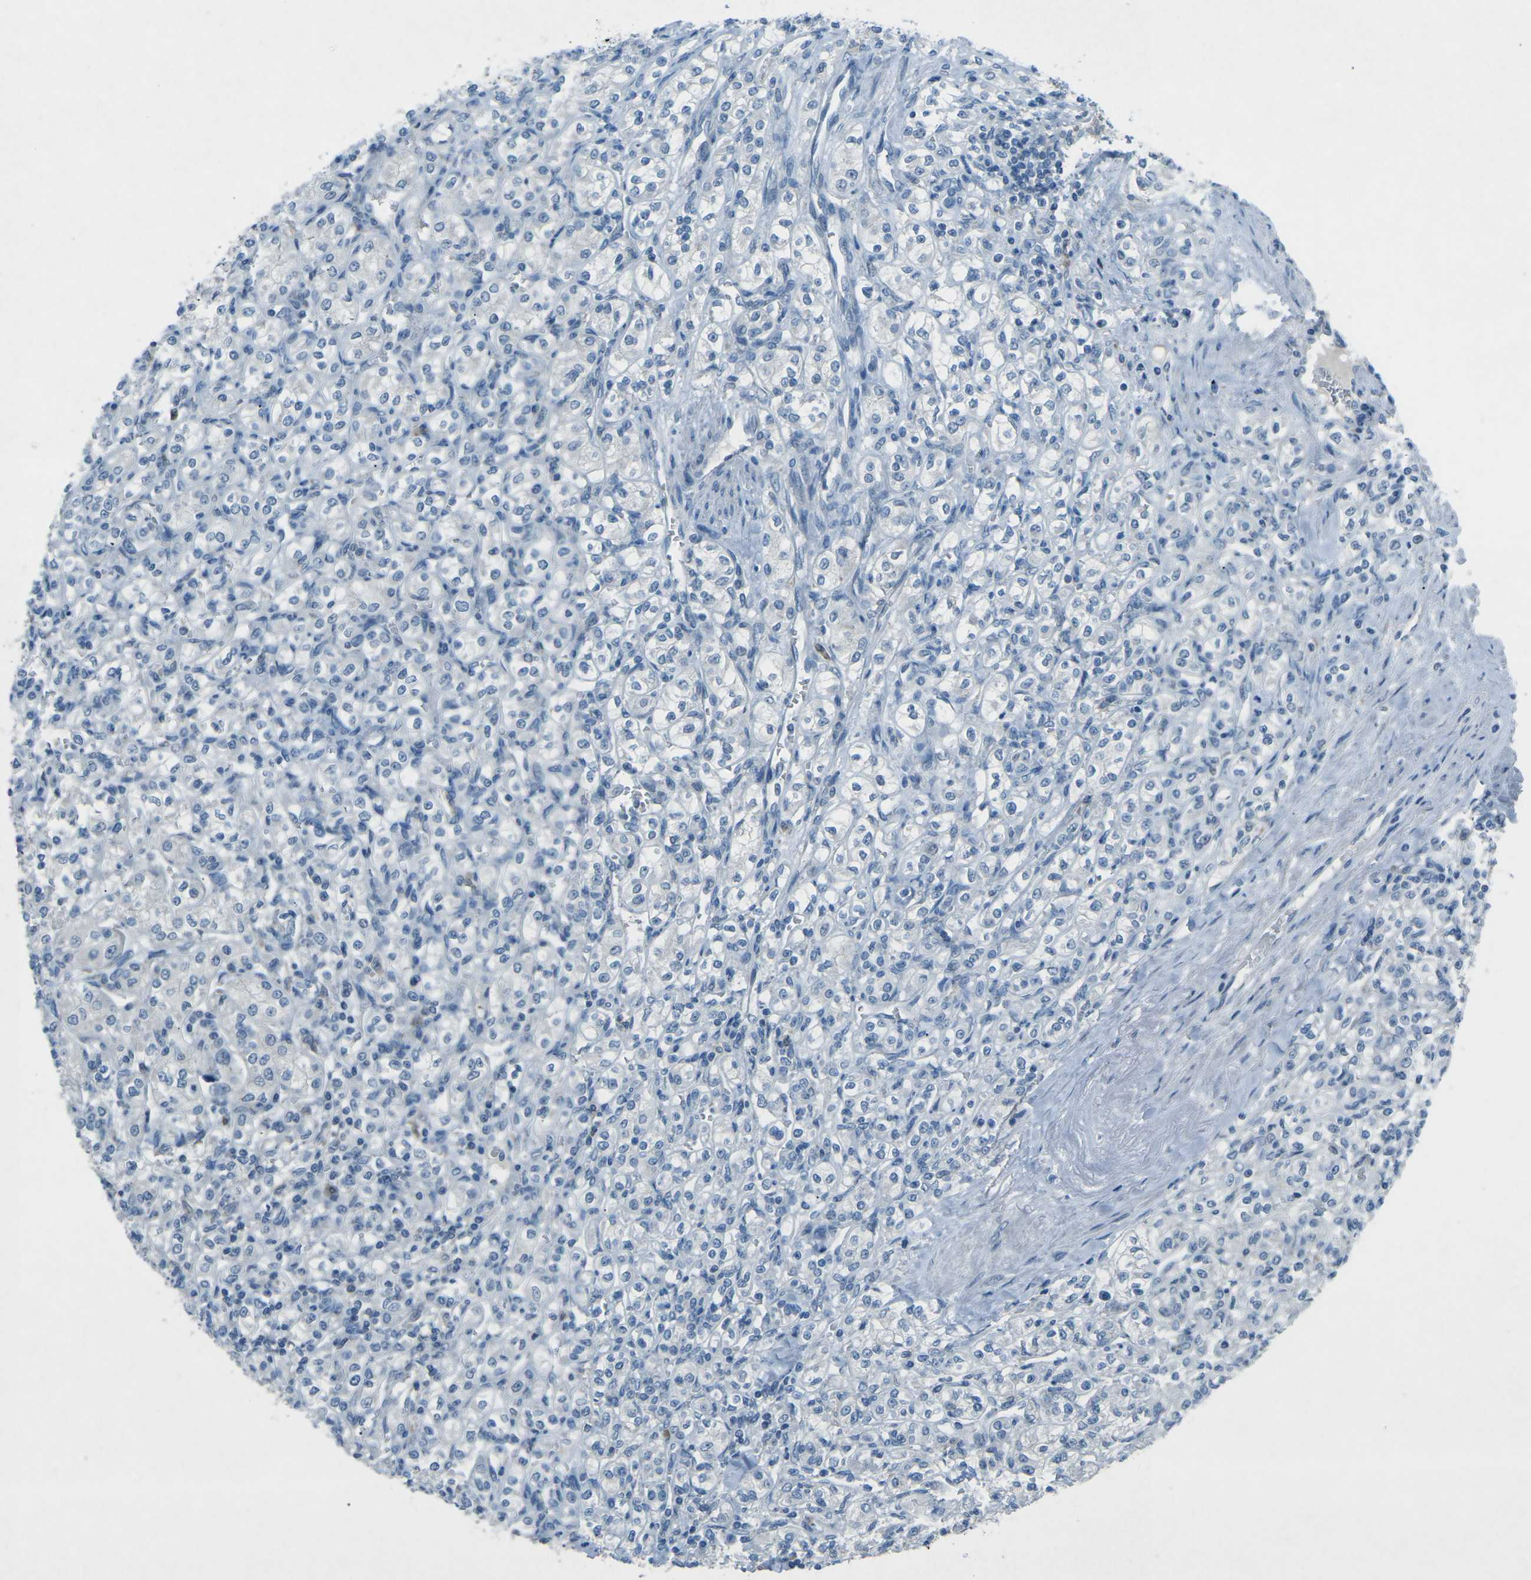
{"staining": {"intensity": "negative", "quantity": "none", "location": "none"}, "tissue": "renal cancer", "cell_type": "Tumor cells", "image_type": "cancer", "snomed": [{"axis": "morphology", "description": "Adenocarcinoma, NOS"}, {"axis": "topography", "description": "Kidney"}], "caption": "Tumor cells are negative for brown protein staining in renal cancer. (DAB (3,3'-diaminobenzidine) immunohistochemistry (IHC) with hematoxylin counter stain).", "gene": "PRKCA", "patient": {"sex": "male", "age": 77}}